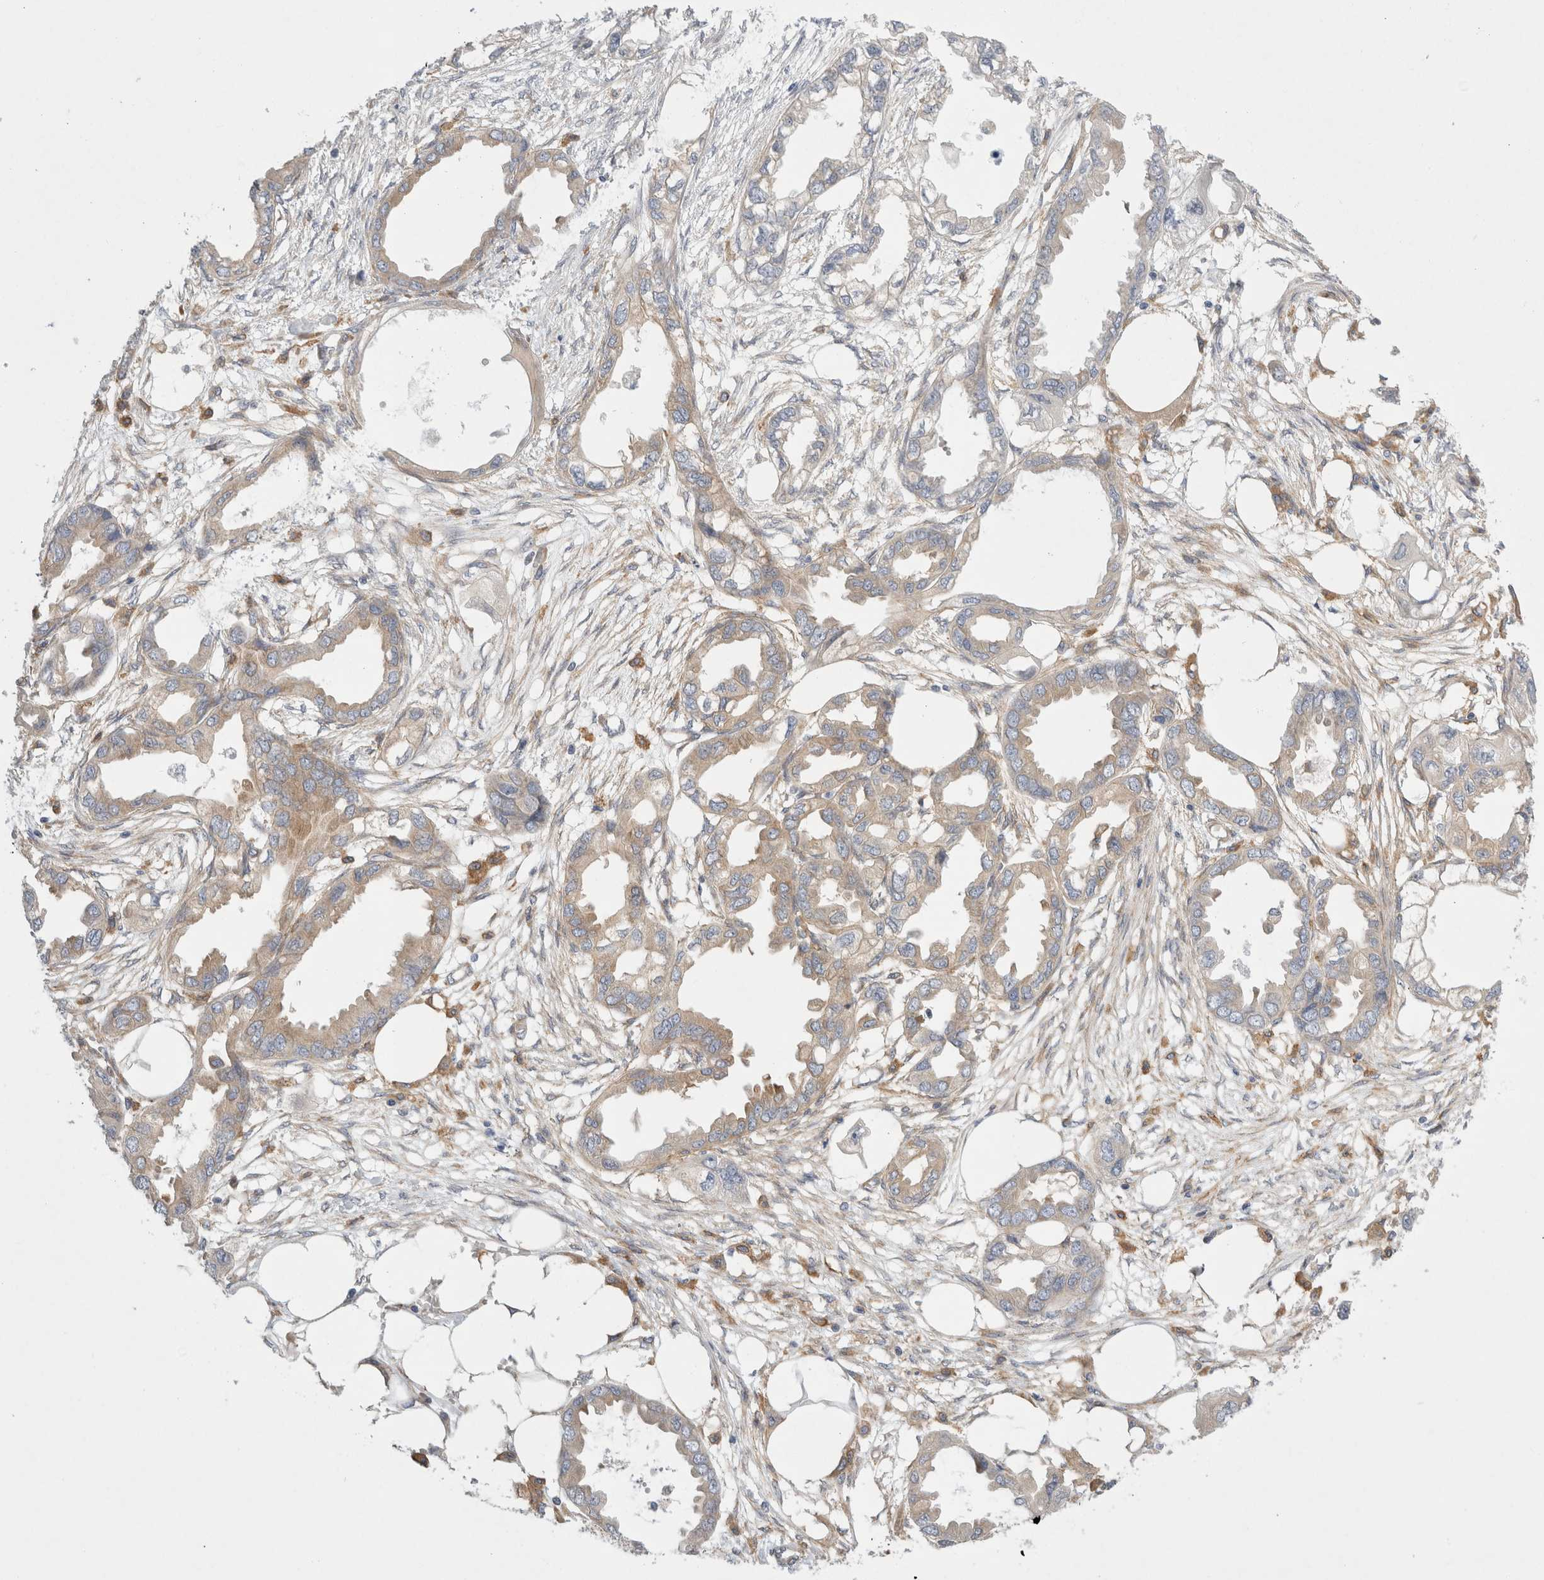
{"staining": {"intensity": "weak", "quantity": "25%-75%", "location": "cytoplasmic/membranous"}, "tissue": "endometrial cancer", "cell_type": "Tumor cells", "image_type": "cancer", "snomed": [{"axis": "morphology", "description": "Adenocarcinoma, NOS"}, {"axis": "morphology", "description": "Adenocarcinoma, metastatic, NOS"}, {"axis": "topography", "description": "Adipose tissue"}, {"axis": "topography", "description": "Endometrium"}], "caption": "An image of endometrial metastatic adenocarcinoma stained for a protein demonstrates weak cytoplasmic/membranous brown staining in tumor cells.", "gene": "CDCA7L", "patient": {"sex": "female", "age": 67}}